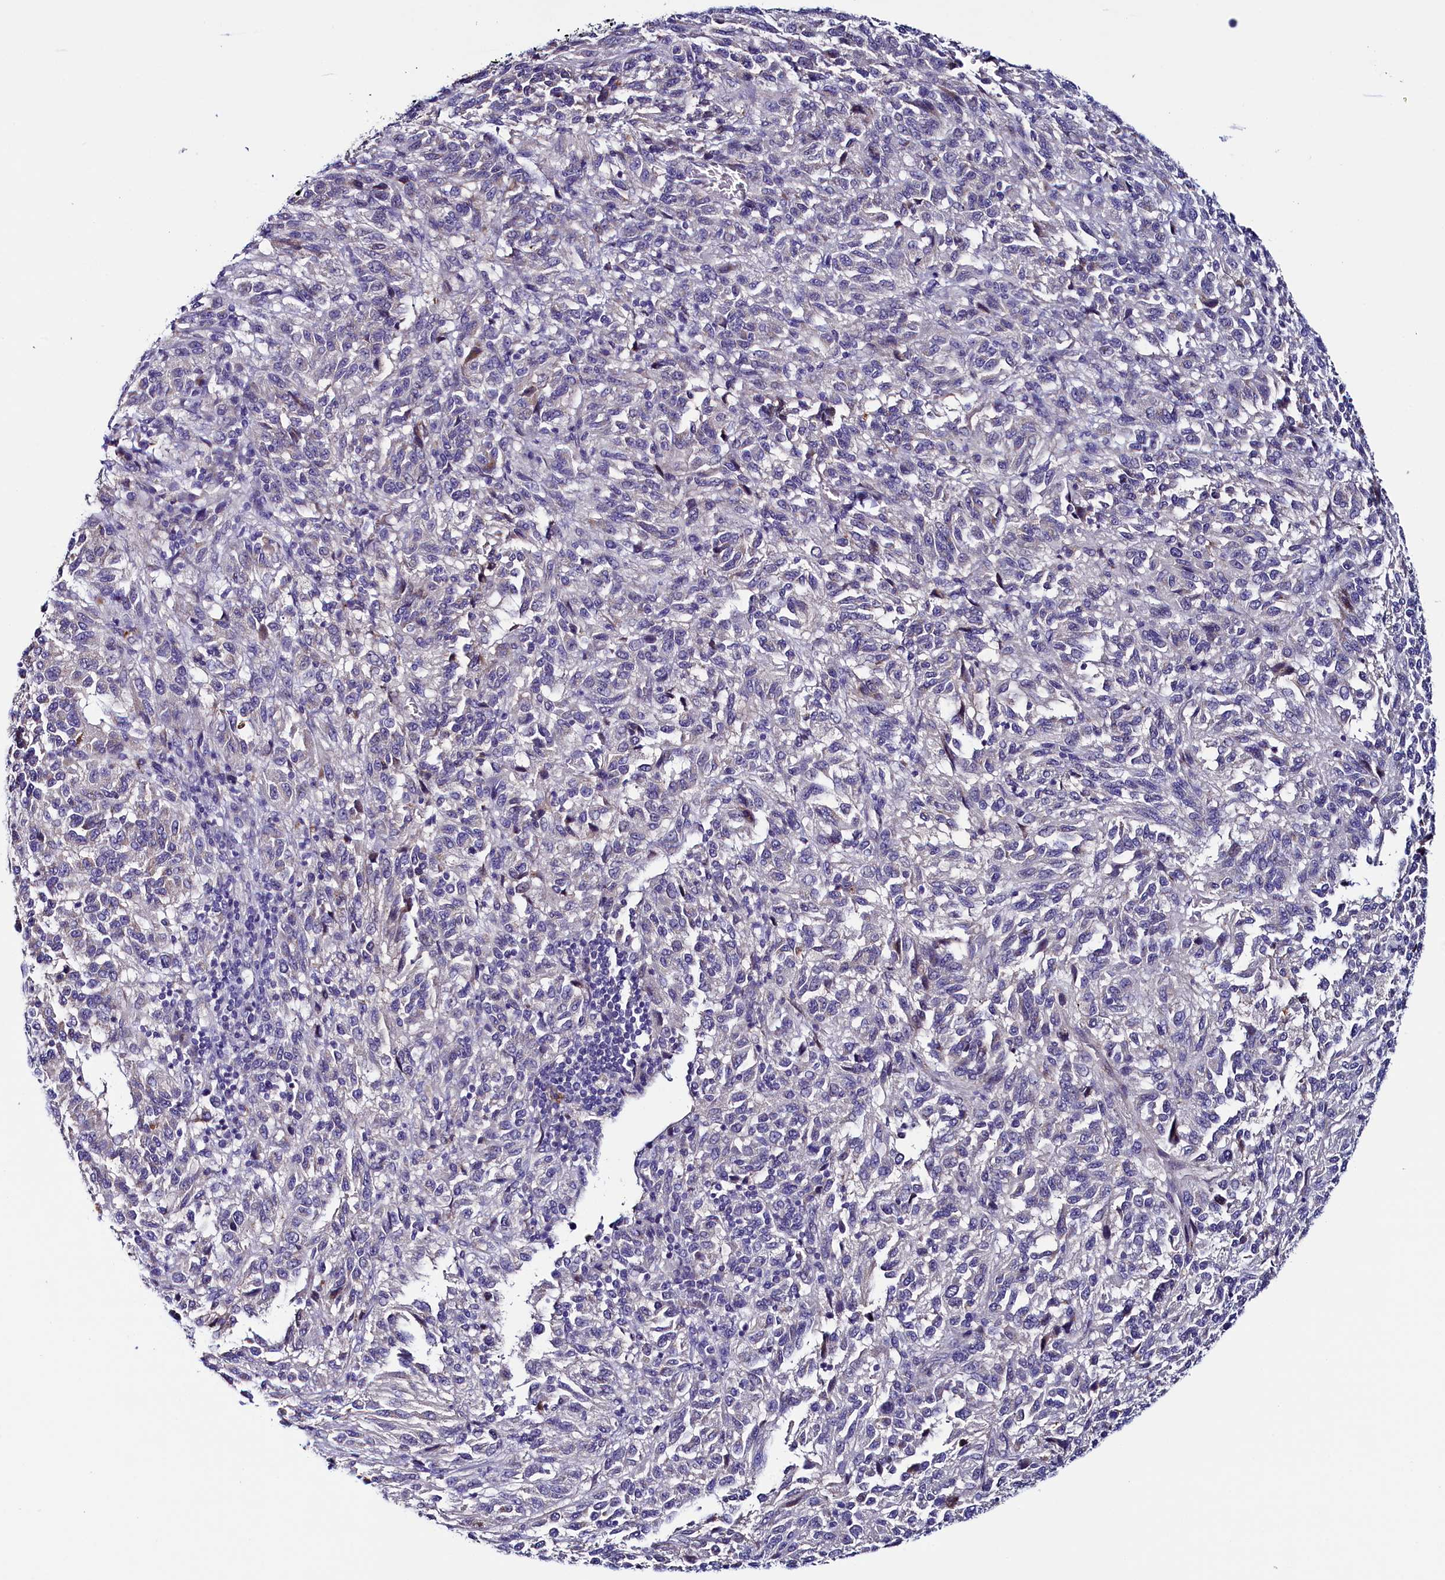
{"staining": {"intensity": "negative", "quantity": "none", "location": "none"}, "tissue": "melanoma", "cell_type": "Tumor cells", "image_type": "cancer", "snomed": [{"axis": "morphology", "description": "Malignant melanoma, Metastatic site"}, {"axis": "topography", "description": "Lung"}], "caption": "A micrograph of malignant melanoma (metastatic site) stained for a protein shows no brown staining in tumor cells. (DAB immunohistochemistry (IHC), high magnification).", "gene": "FLYWCH2", "patient": {"sex": "male", "age": 64}}